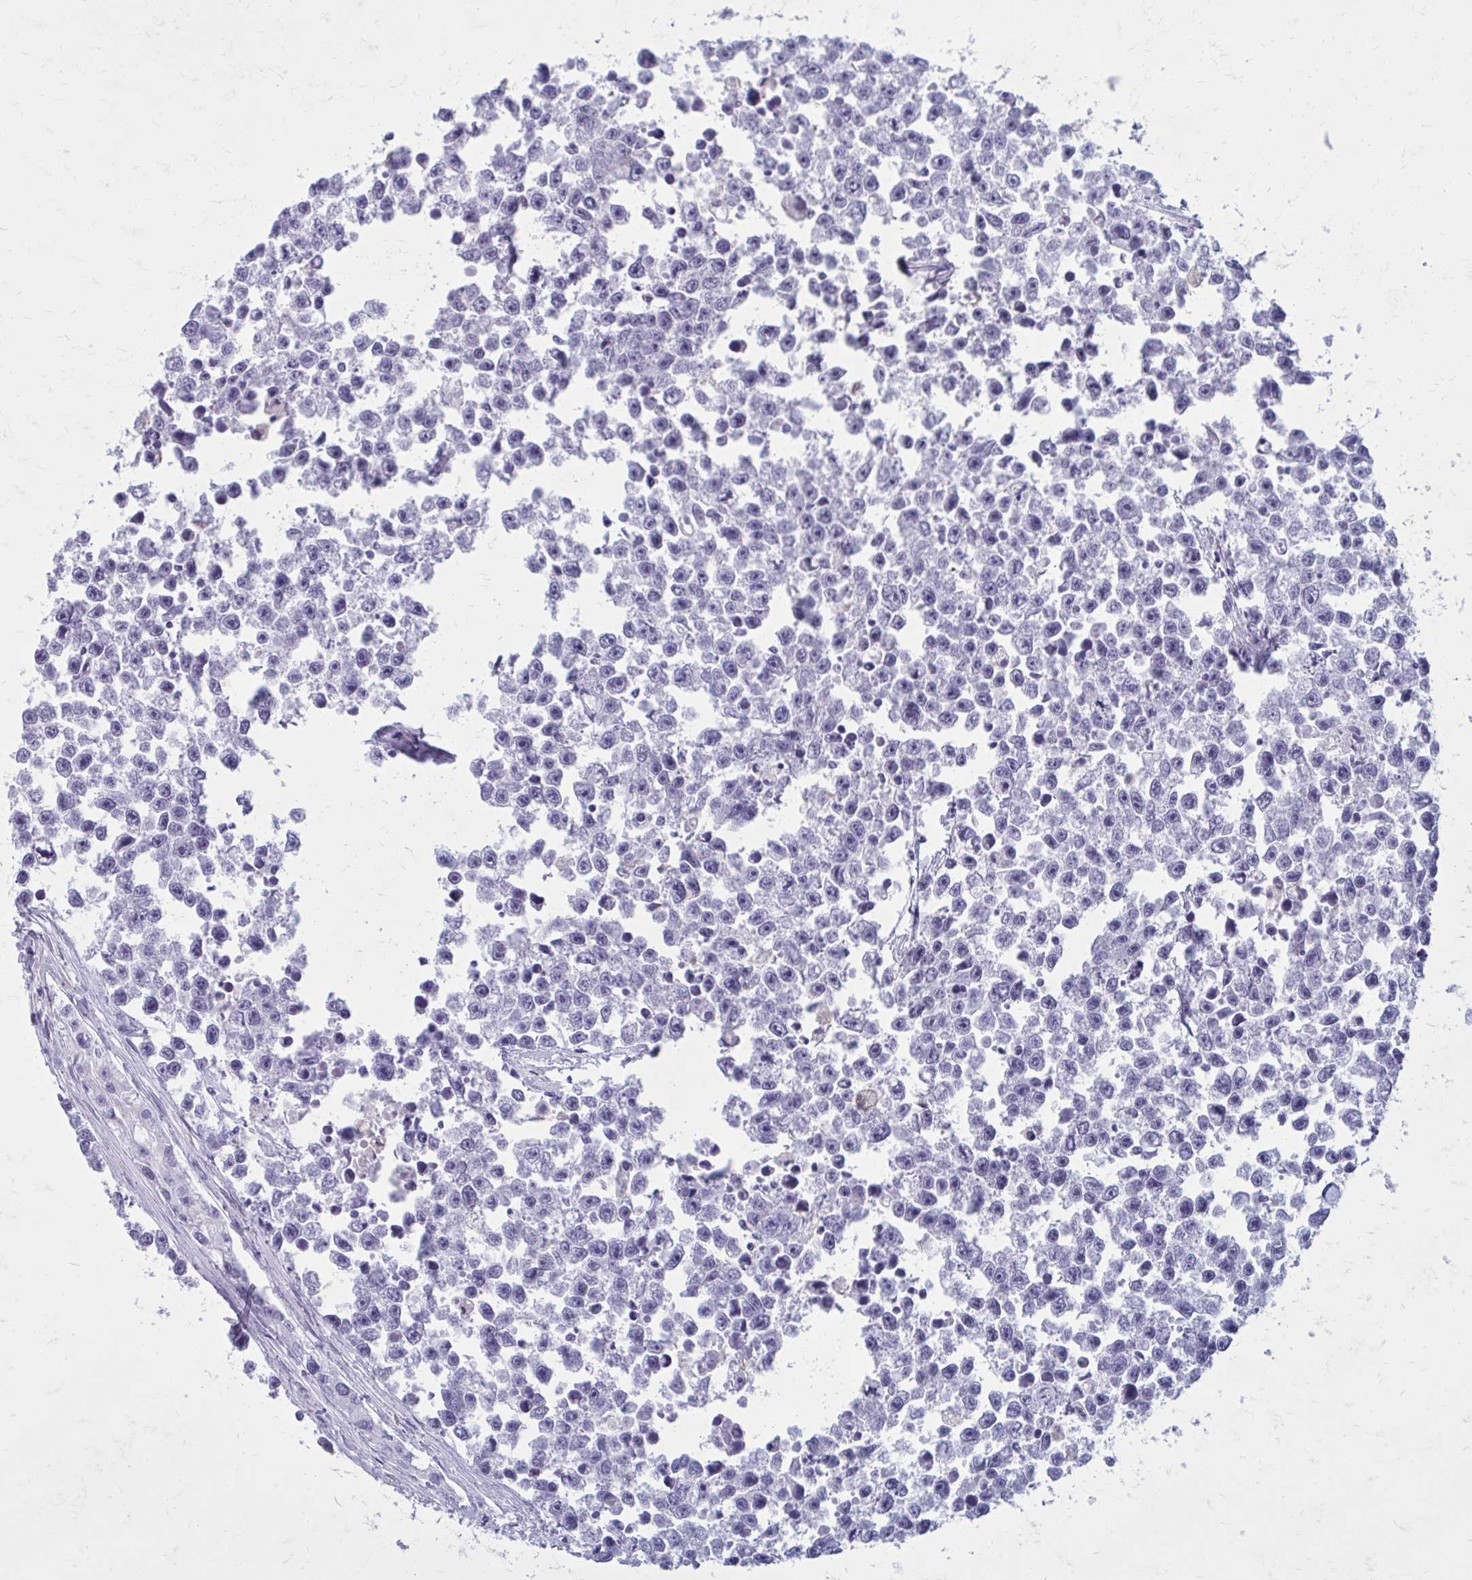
{"staining": {"intensity": "negative", "quantity": "none", "location": "none"}, "tissue": "testis cancer", "cell_type": "Tumor cells", "image_type": "cancer", "snomed": [{"axis": "morphology", "description": "Seminoma, NOS"}, {"axis": "topography", "description": "Testis"}], "caption": "IHC image of neoplastic tissue: human testis cancer stained with DAB shows no significant protein positivity in tumor cells. The staining was performed using DAB (3,3'-diaminobenzidine) to visualize the protein expression in brown, while the nuclei were stained in blue with hematoxylin (Magnification: 20x).", "gene": "PROSER1", "patient": {"sex": "male", "age": 26}}